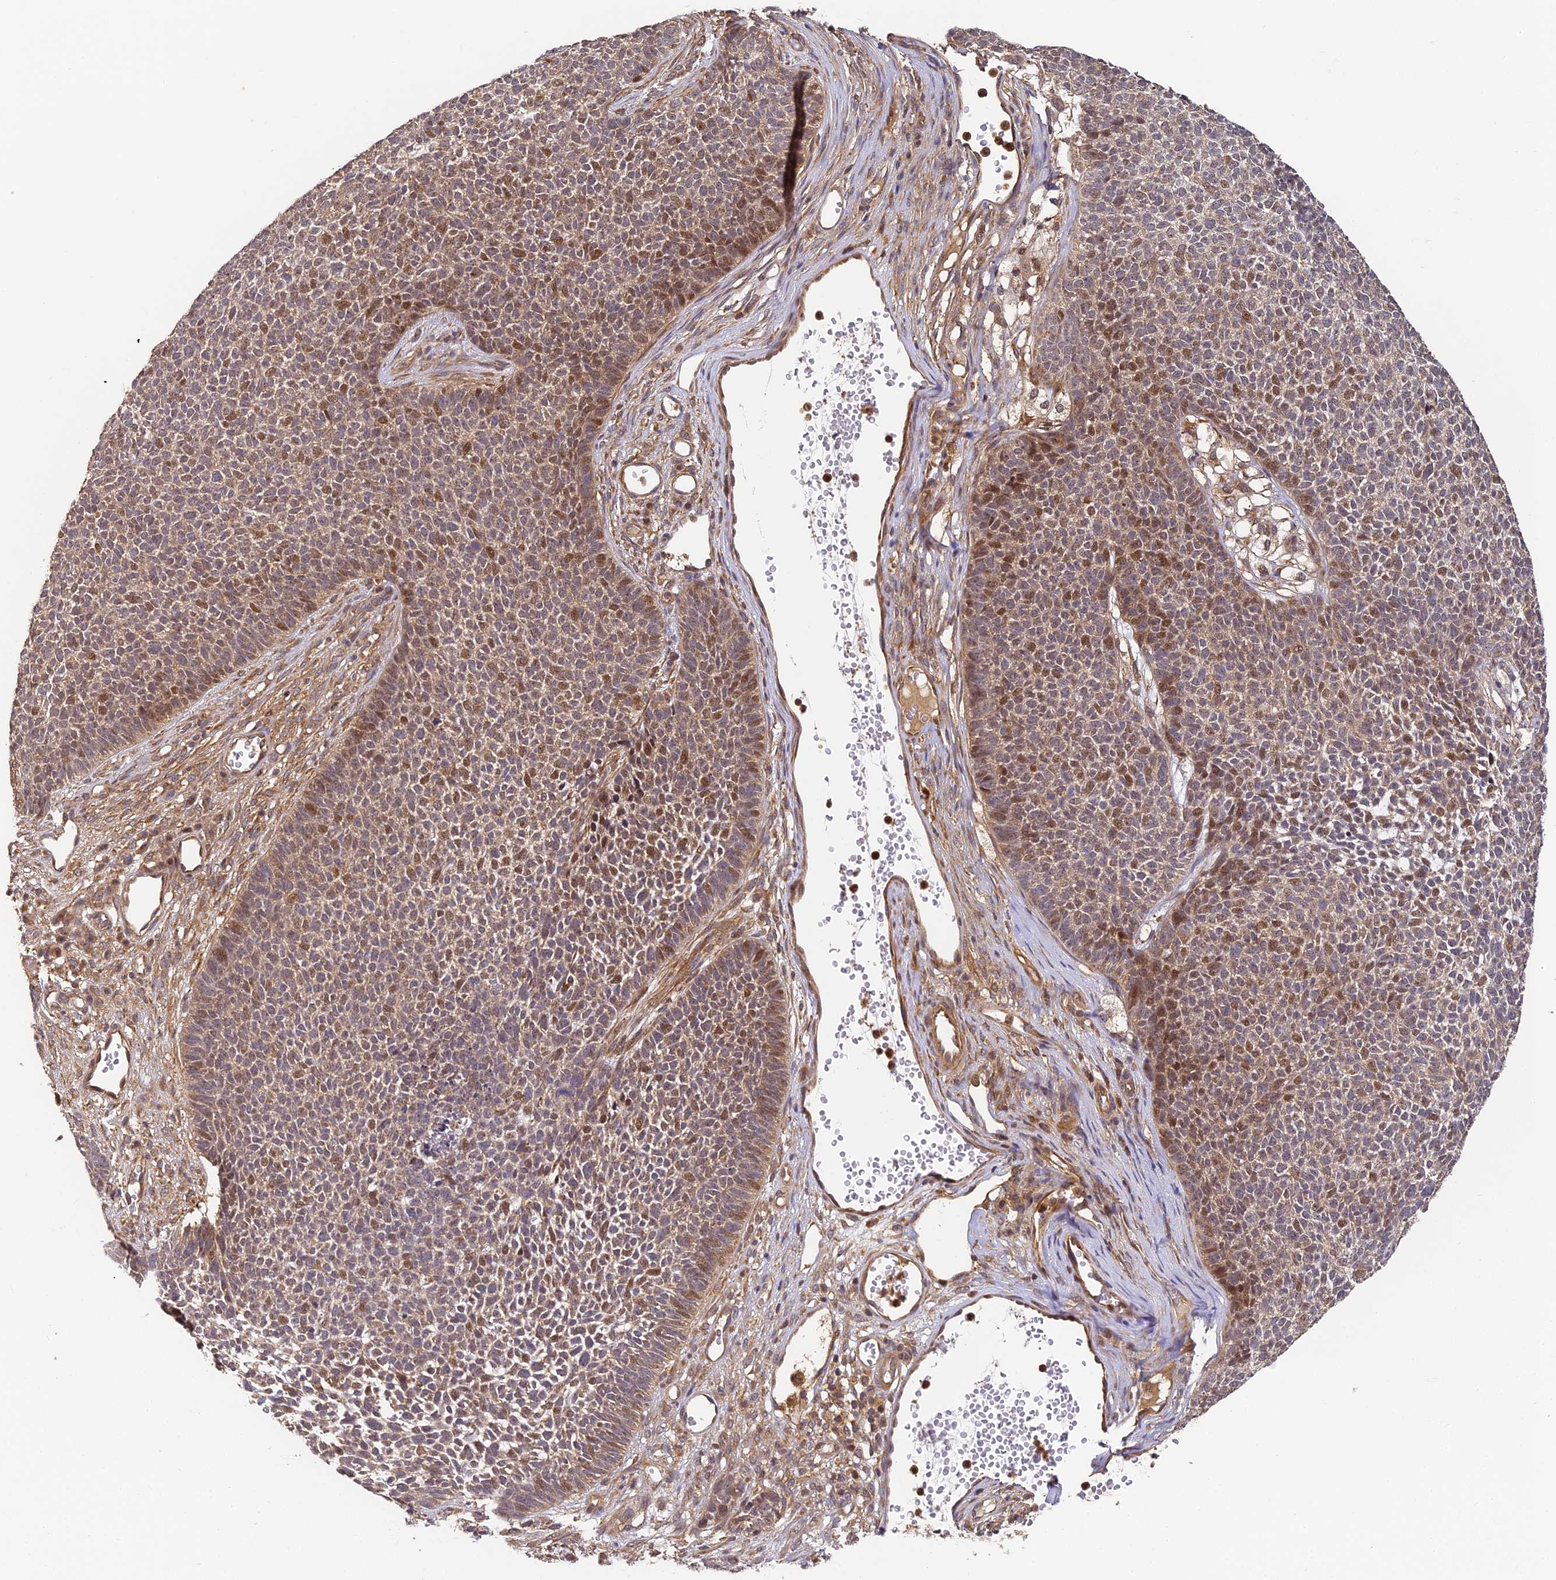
{"staining": {"intensity": "weak", "quantity": ">75%", "location": "cytoplasmic/membranous"}, "tissue": "skin cancer", "cell_type": "Tumor cells", "image_type": "cancer", "snomed": [{"axis": "morphology", "description": "Basal cell carcinoma"}, {"axis": "topography", "description": "Skin"}], "caption": "Protein staining reveals weak cytoplasmic/membranous positivity in about >75% of tumor cells in basal cell carcinoma (skin). The protein is stained brown, and the nuclei are stained in blue (DAB (3,3'-diaminobenzidine) IHC with brightfield microscopy, high magnification).", "gene": "ZNF443", "patient": {"sex": "female", "age": 84}}